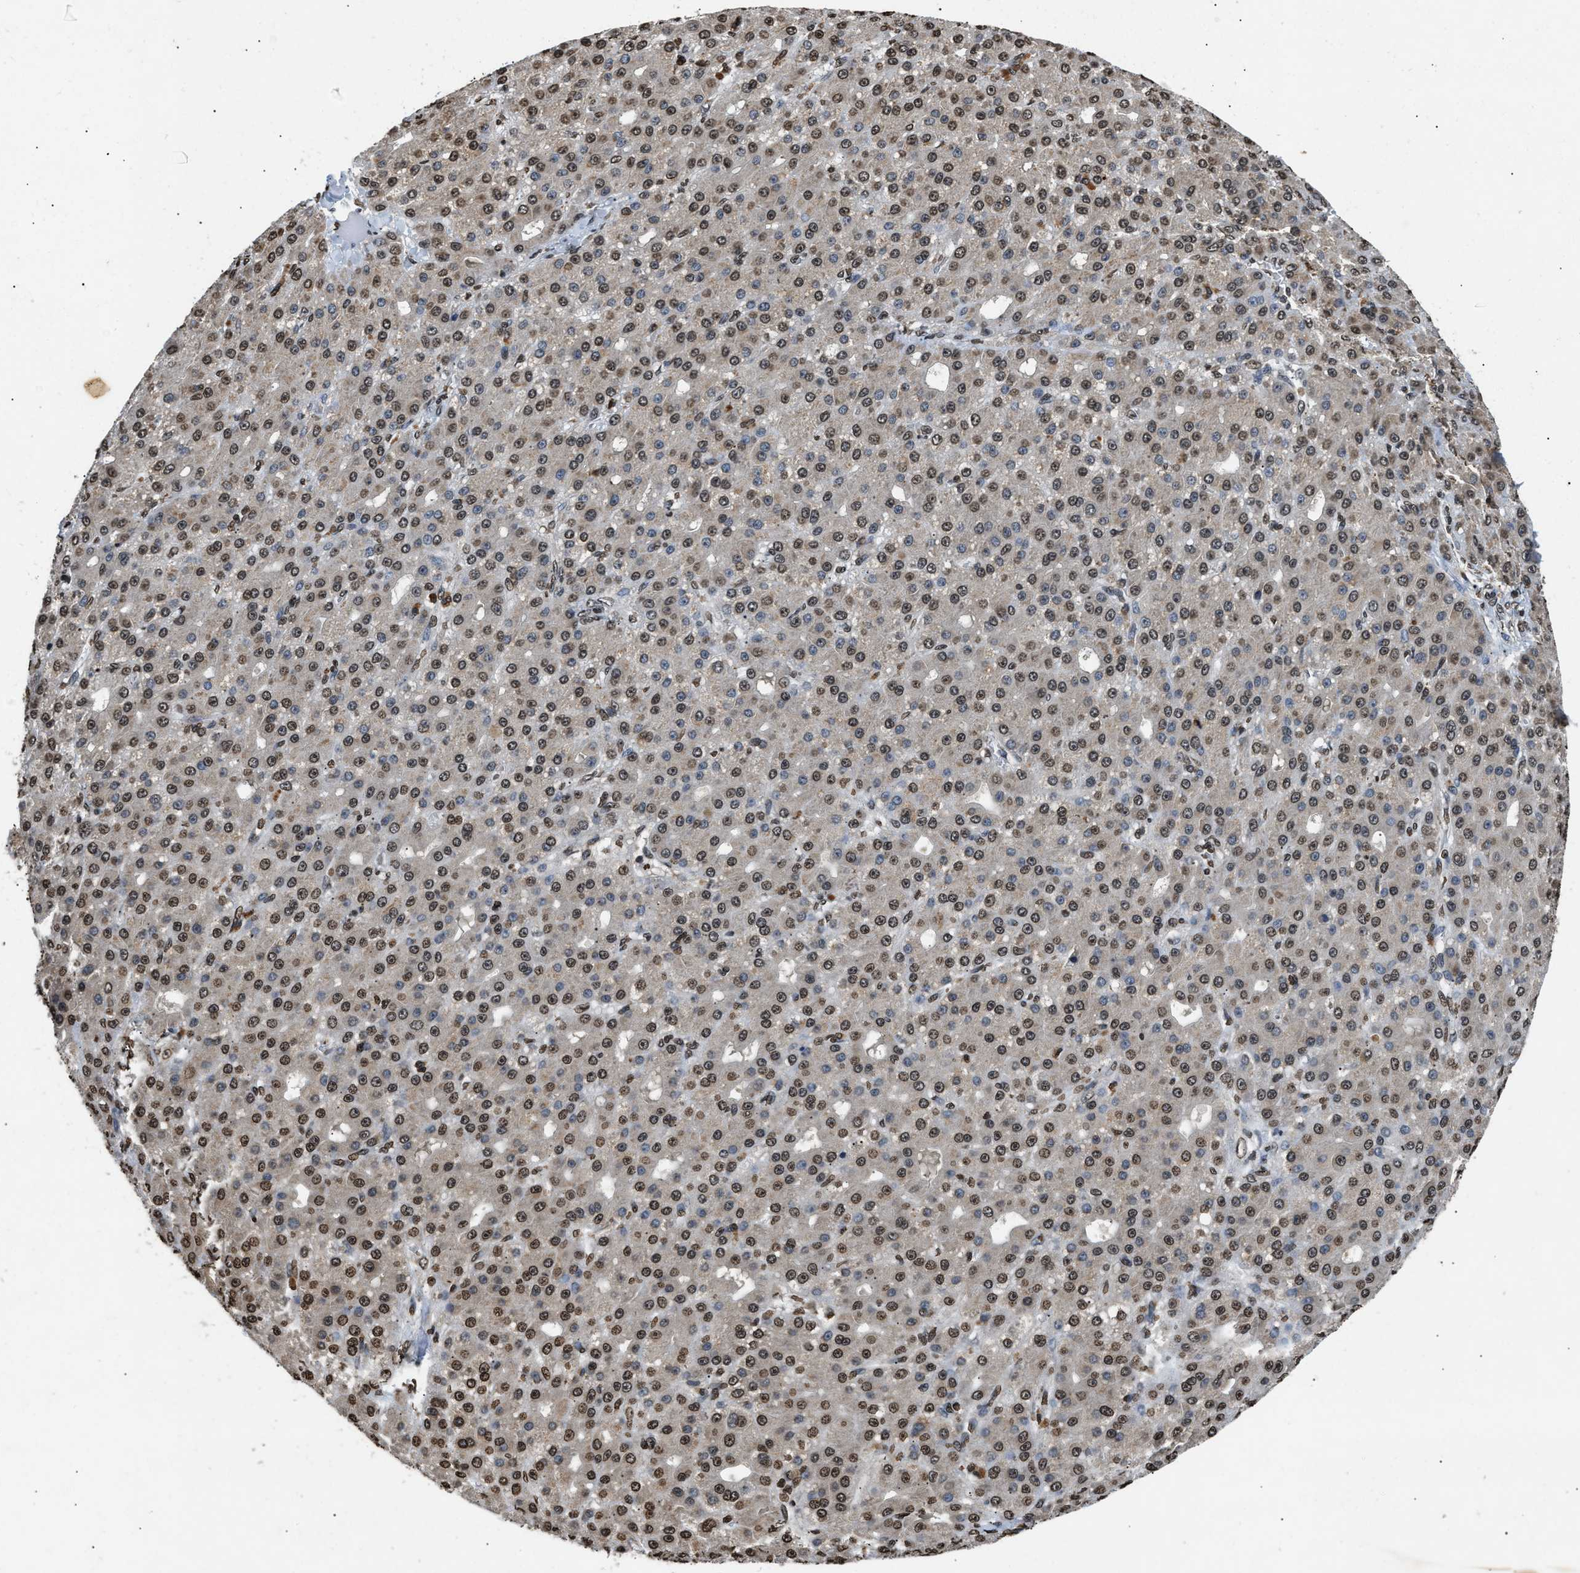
{"staining": {"intensity": "moderate", "quantity": ">75%", "location": "cytoplasmic/membranous,nuclear"}, "tissue": "liver cancer", "cell_type": "Tumor cells", "image_type": "cancer", "snomed": [{"axis": "morphology", "description": "Carcinoma, Hepatocellular, NOS"}, {"axis": "topography", "description": "Liver"}], "caption": "Immunohistochemical staining of hepatocellular carcinoma (liver) displays moderate cytoplasmic/membranous and nuclear protein expression in about >75% of tumor cells.", "gene": "DNASE1L3", "patient": {"sex": "male", "age": 67}}